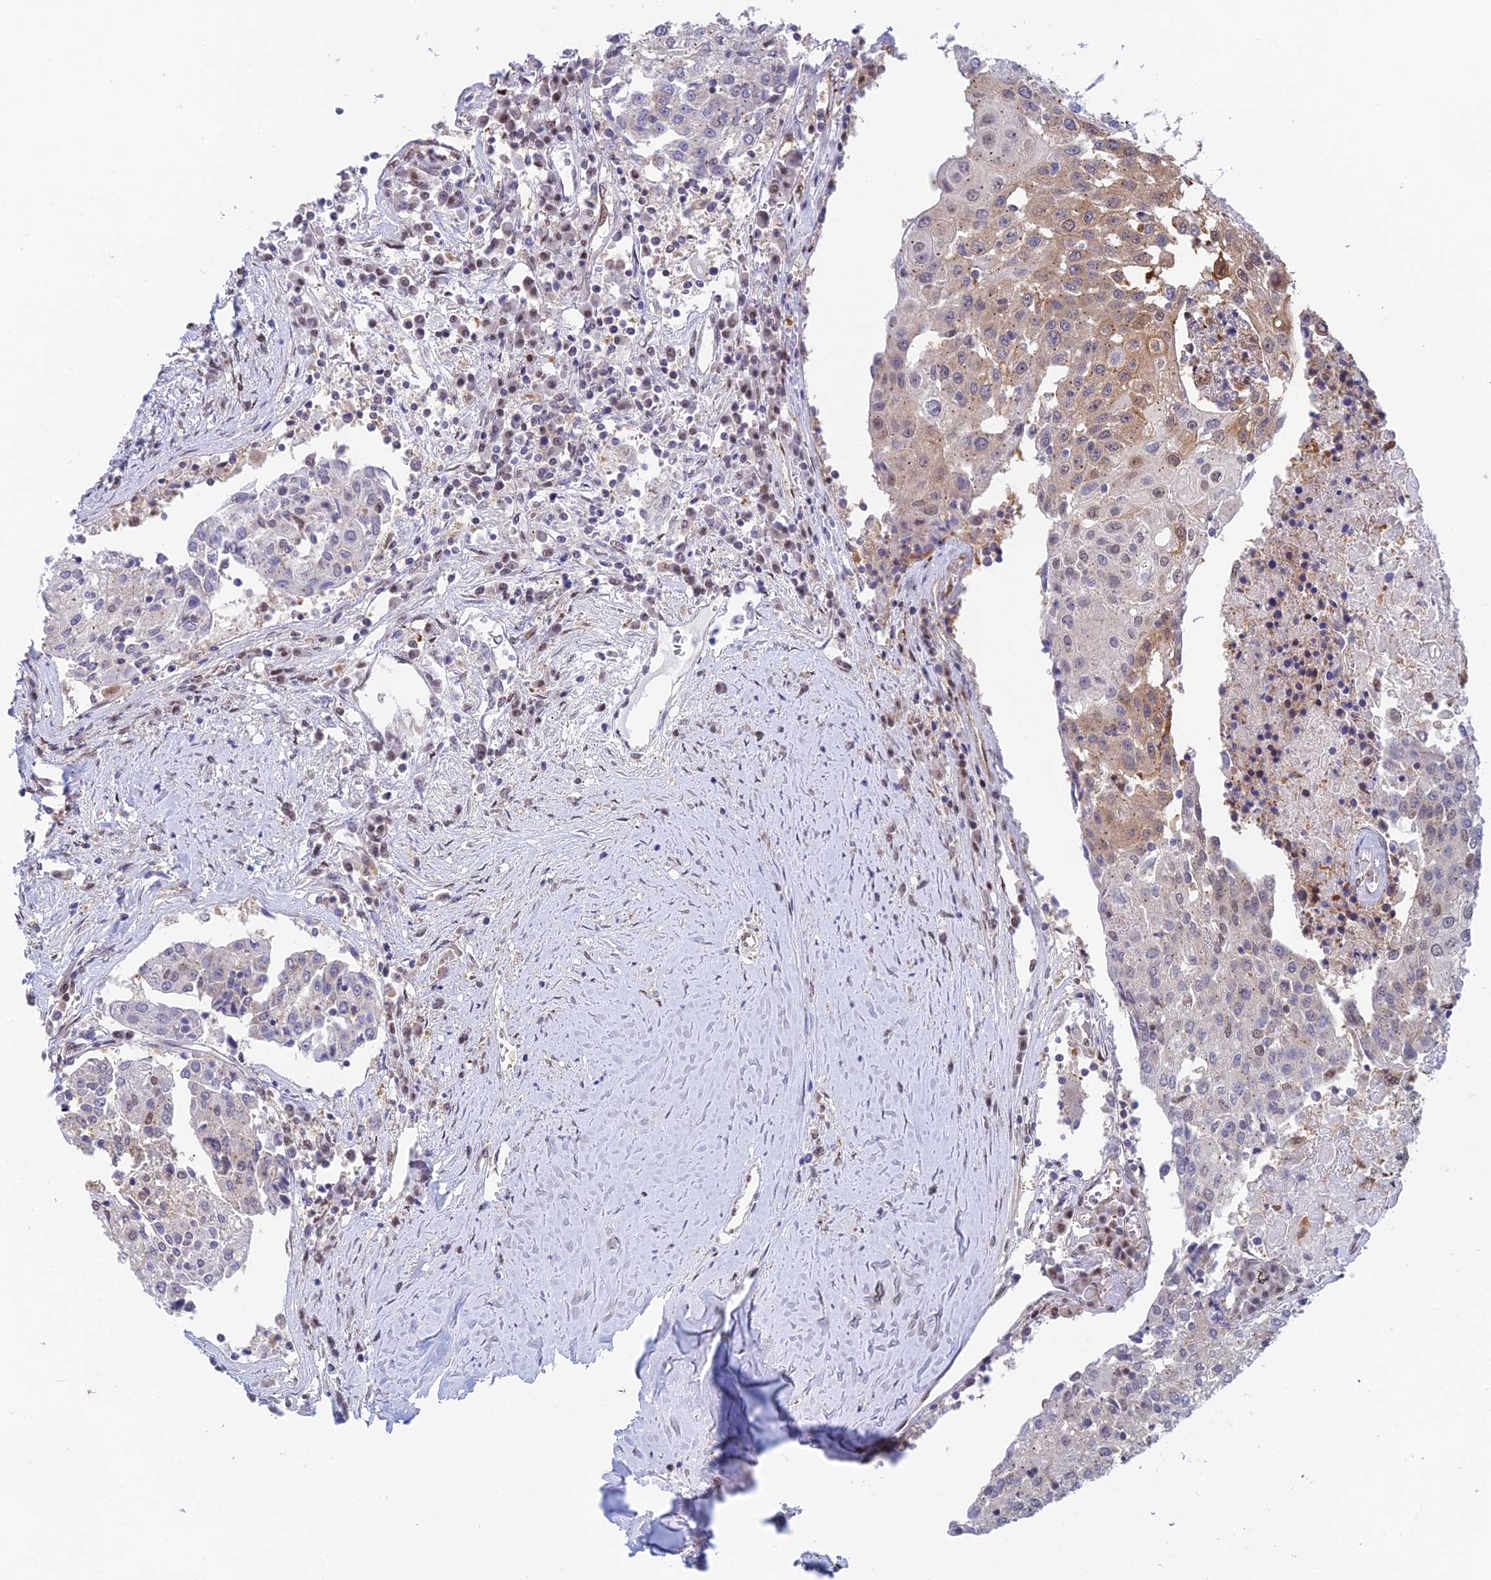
{"staining": {"intensity": "weak", "quantity": "<25%", "location": "cytoplasmic/membranous,nuclear"}, "tissue": "urothelial cancer", "cell_type": "Tumor cells", "image_type": "cancer", "snomed": [{"axis": "morphology", "description": "Urothelial carcinoma, High grade"}, {"axis": "topography", "description": "Urinary bladder"}], "caption": "Micrograph shows no significant protein staining in tumor cells of high-grade urothelial carcinoma.", "gene": "MRPL17", "patient": {"sex": "female", "age": 85}}